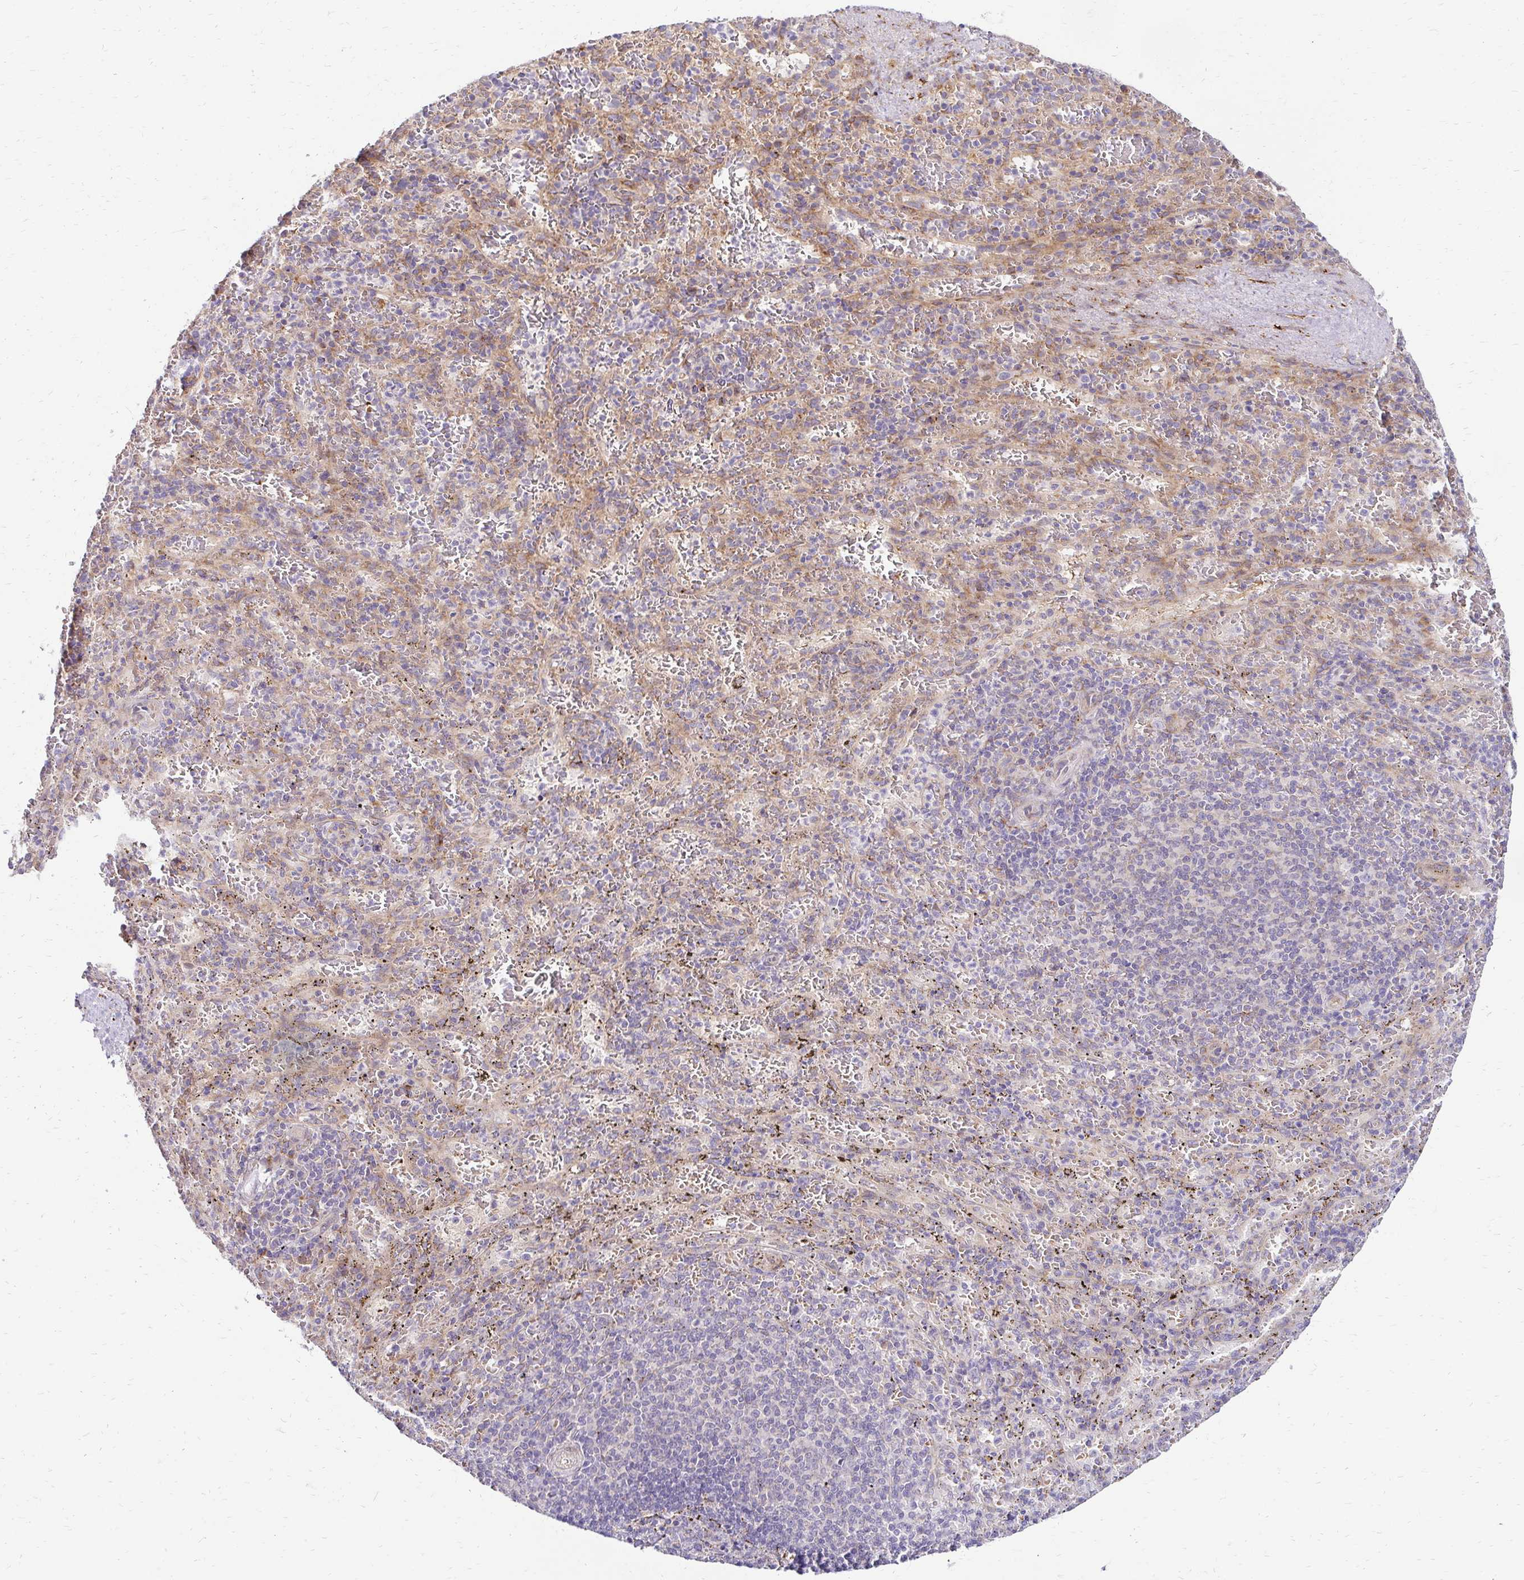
{"staining": {"intensity": "weak", "quantity": "<25%", "location": "cytoplasmic/membranous"}, "tissue": "spleen", "cell_type": "Cells in red pulp", "image_type": "normal", "snomed": [{"axis": "morphology", "description": "Normal tissue, NOS"}, {"axis": "topography", "description": "Spleen"}], "caption": "Immunohistochemistry photomicrograph of unremarkable spleen stained for a protein (brown), which displays no expression in cells in red pulp.", "gene": "IDUA", "patient": {"sex": "male", "age": 57}}